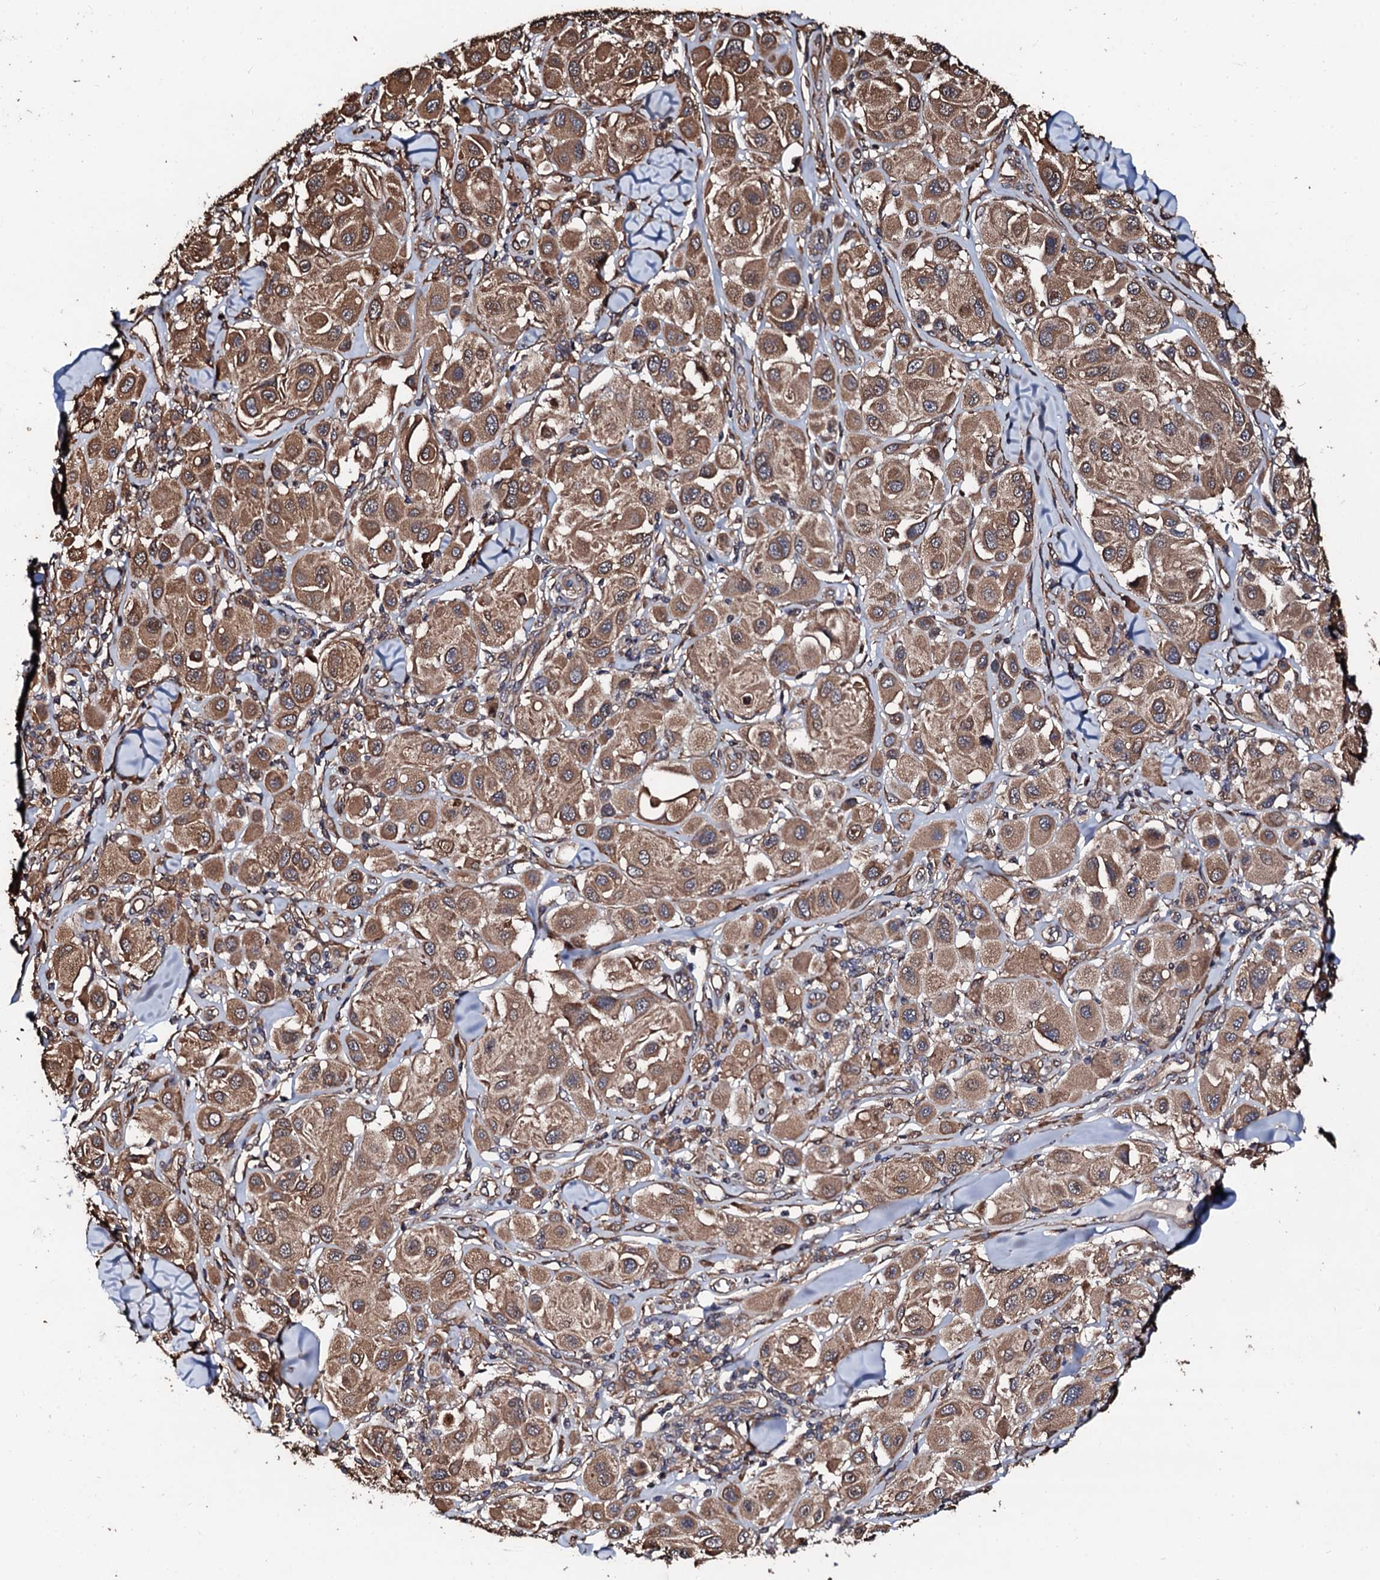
{"staining": {"intensity": "moderate", "quantity": ">75%", "location": "cytoplasmic/membranous"}, "tissue": "melanoma", "cell_type": "Tumor cells", "image_type": "cancer", "snomed": [{"axis": "morphology", "description": "Malignant melanoma, Metastatic site"}, {"axis": "topography", "description": "Skin"}], "caption": "A medium amount of moderate cytoplasmic/membranous staining is seen in approximately >75% of tumor cells in melanoma tissue. Nuclei are stained in blue.", "gene": "CKAP5", "patient": {"sex": "male", "age": 41}}